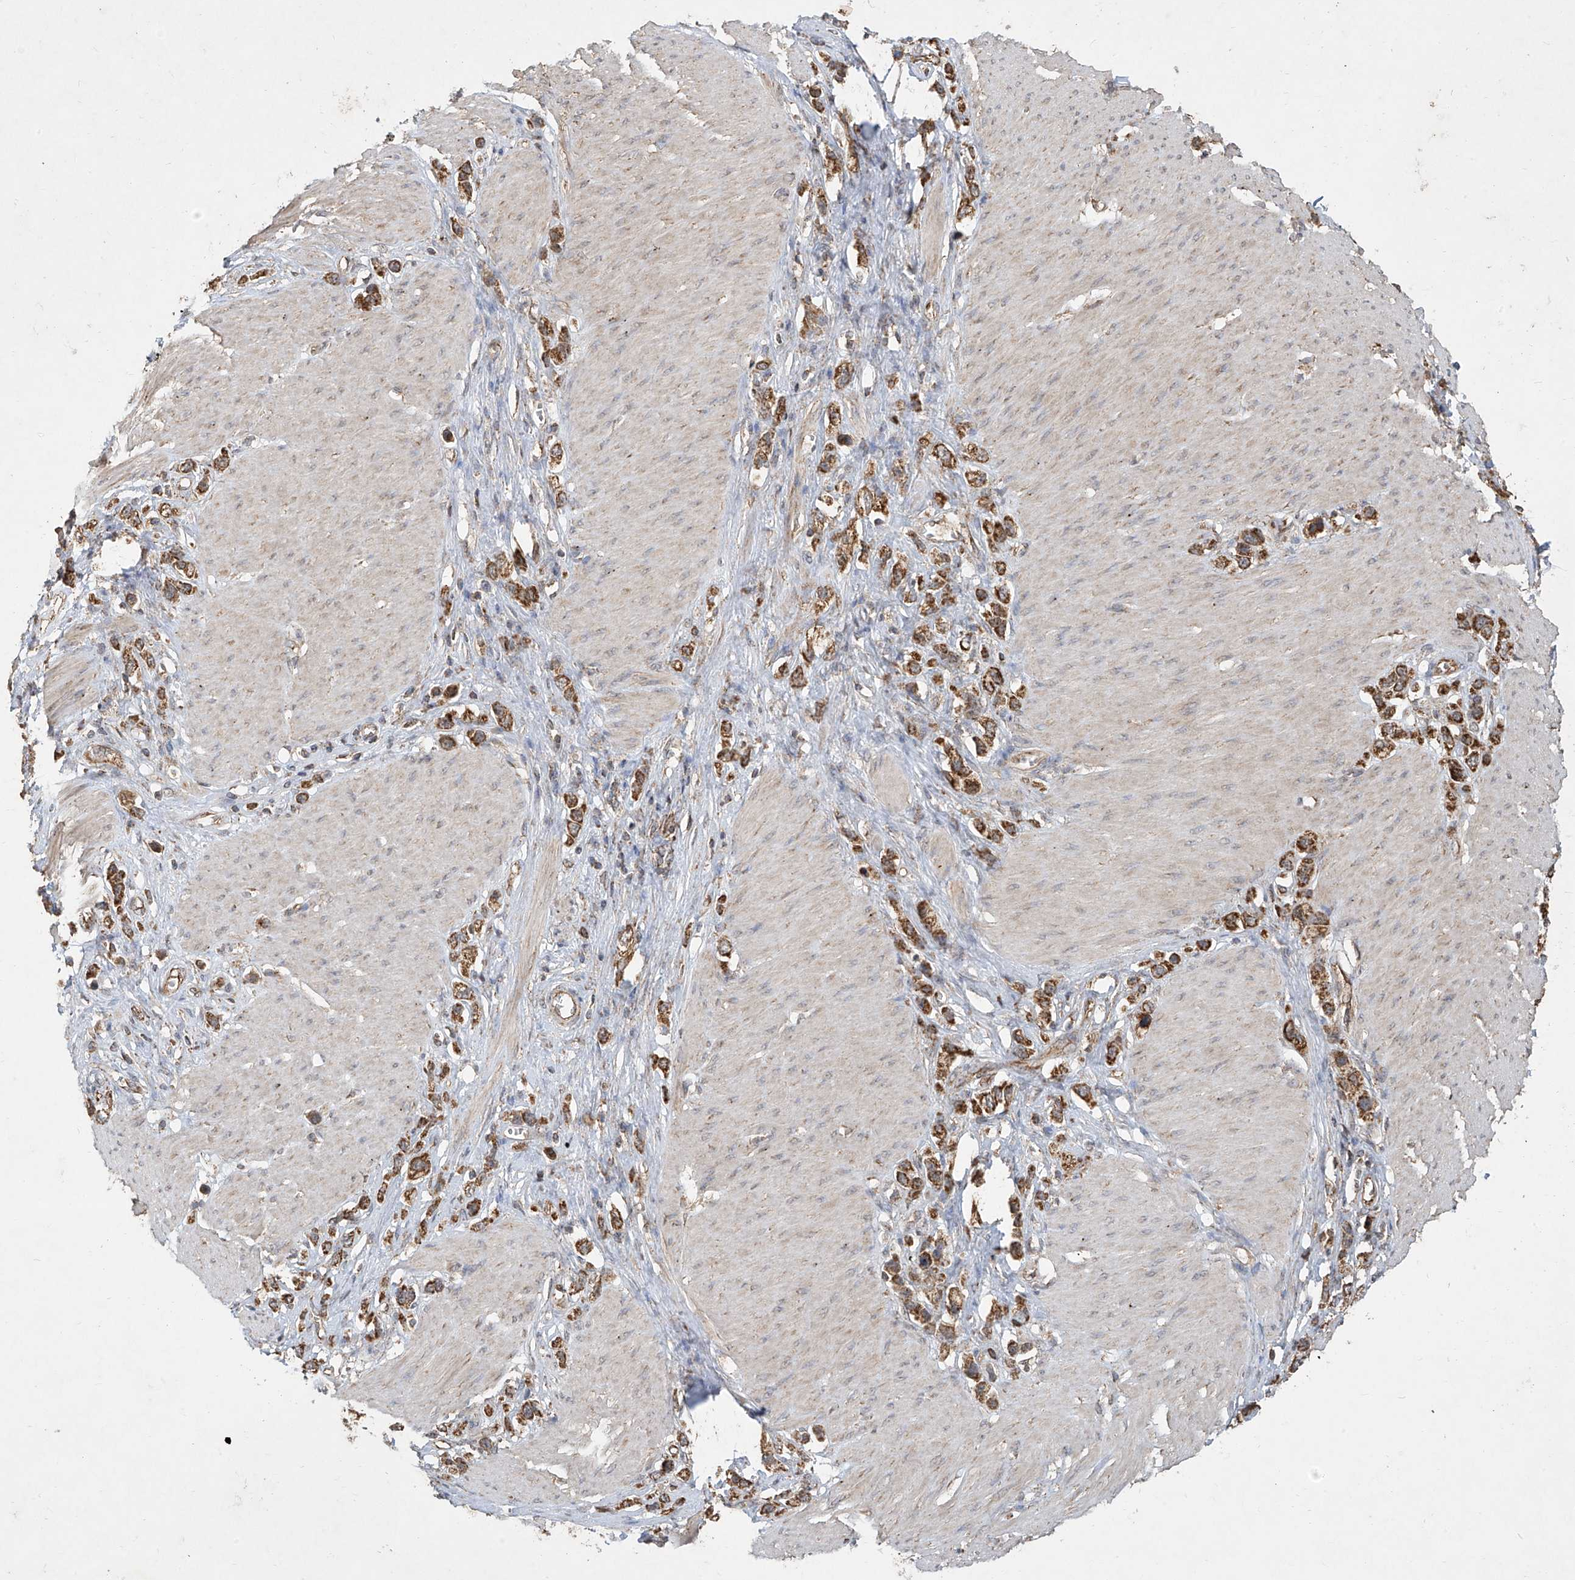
{"staining": {"intensity": "moderate", "quantity": ">75%", "location": "cytoplasmic/membranous"}, "tissue": "stomach cancer", "cell_type": "Tumor cells", "image_type": "cancer", "snomed": [{"axis": "morphology", "description": "Normal tissue, NOS"}, {"axis": "morphology", "description": "Adenocarcinoma, NOS"}, {"axis": "topography", "description": "Stomach, upper"}, {"axis": "topography", "description": "Stomach"}], "caption": "Moderate cytoplasmic/membranous protein positivity is appreciated in about >75% of tumor cells in stomach adenocarcinoma.", "gene": "UQCC1", "patient": {"sex": "female", "age": 65}}